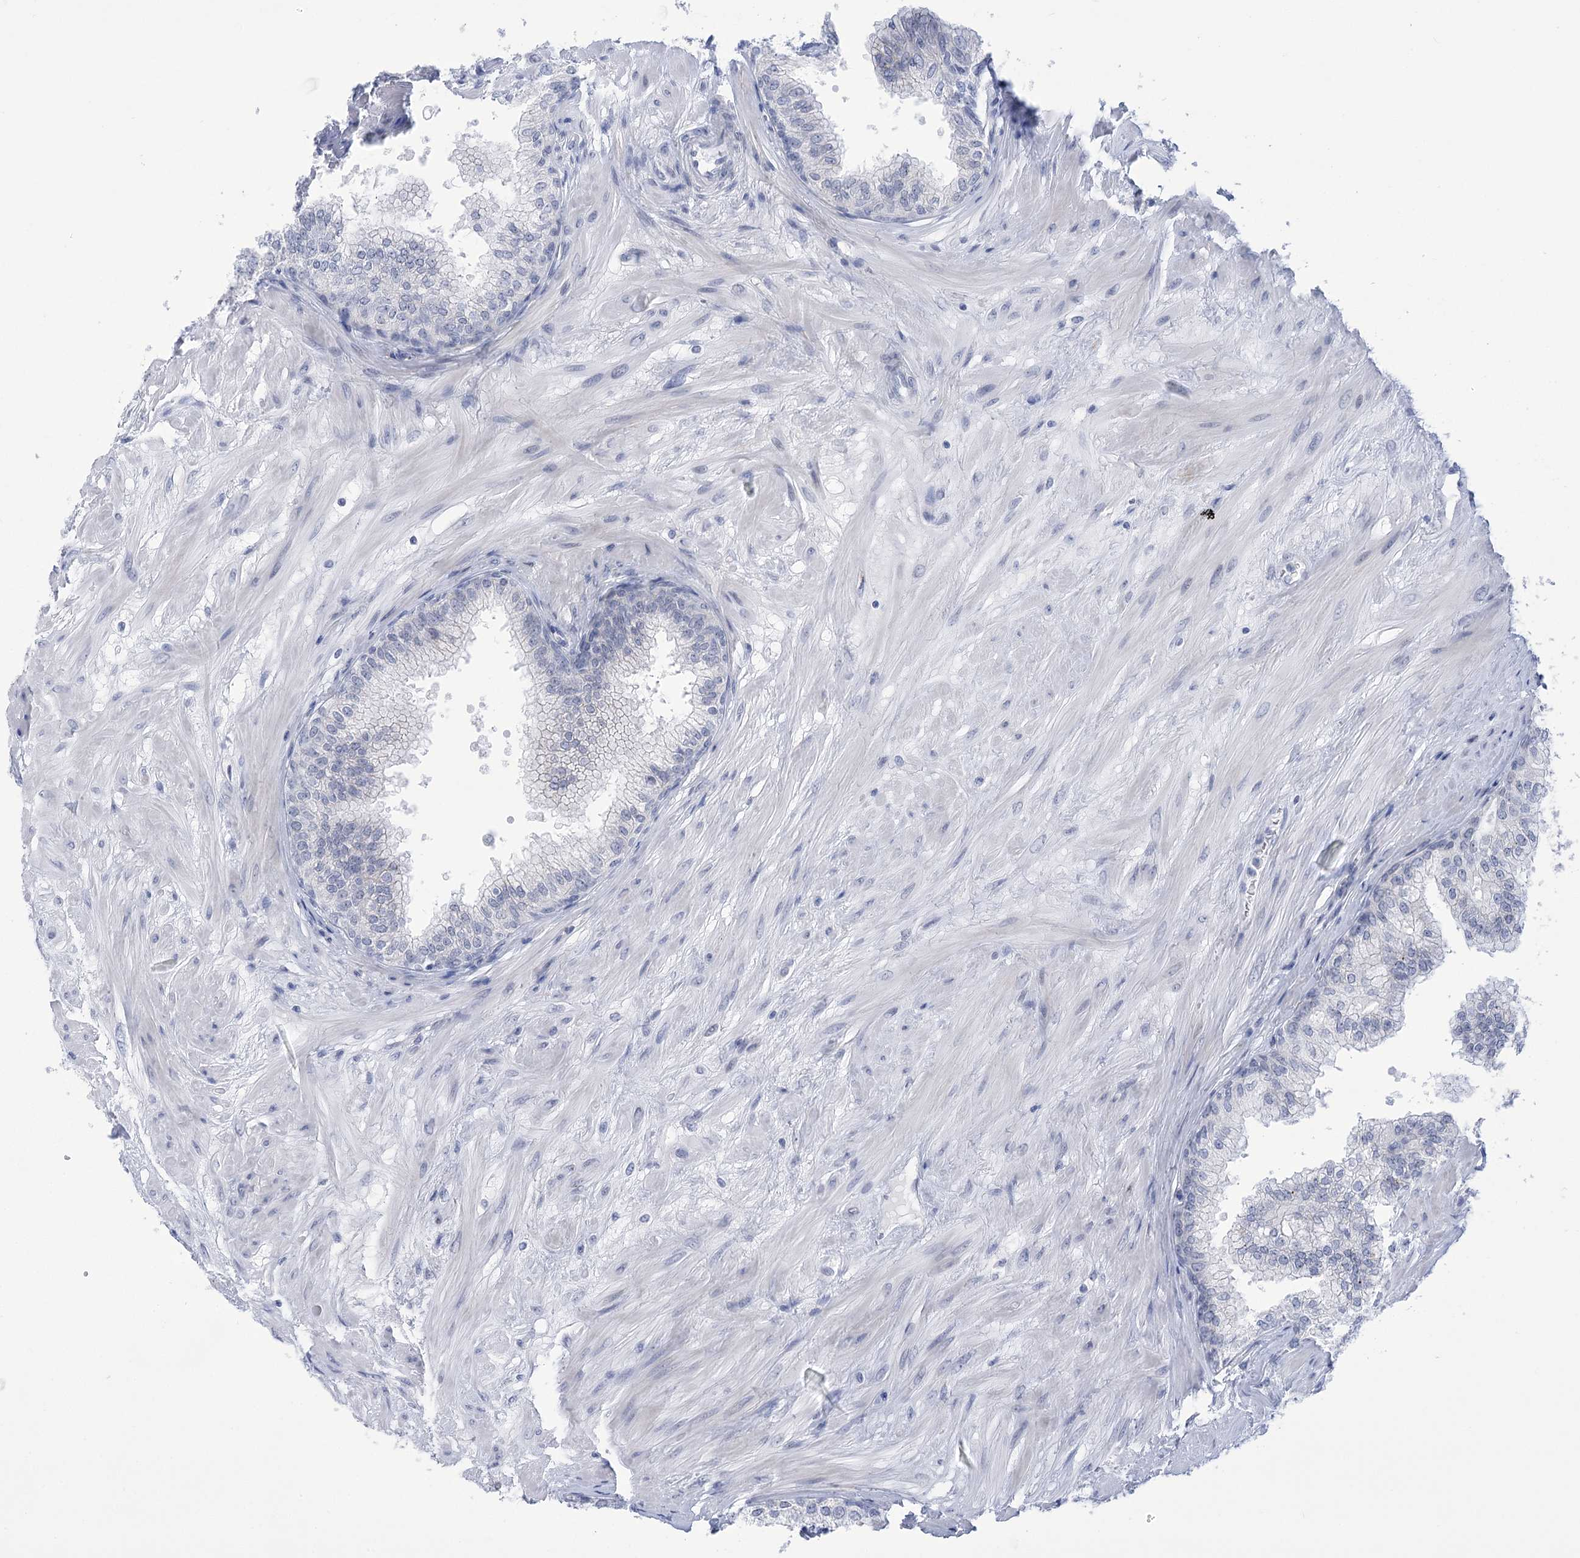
{"staining": {"intensity": "negative", "quantity": "none", "location": "none"}, "tissue": "prostate", "cell_type": "Glandular cells", "image_type": "normal", "snomed": [{"axis": "morphology", "description": "Normal tissue, NOS"}, {"axis": "topography", "description": "Prostate"}], "caption": "This histopathology image is of normal prostate stained with IHC to label a protein in brown with the nuclei are counter-stained blue. There is no positivity in glandular cells.", "gene": "HORMAD1", "patient": {"sex": "male", "age": 60}}